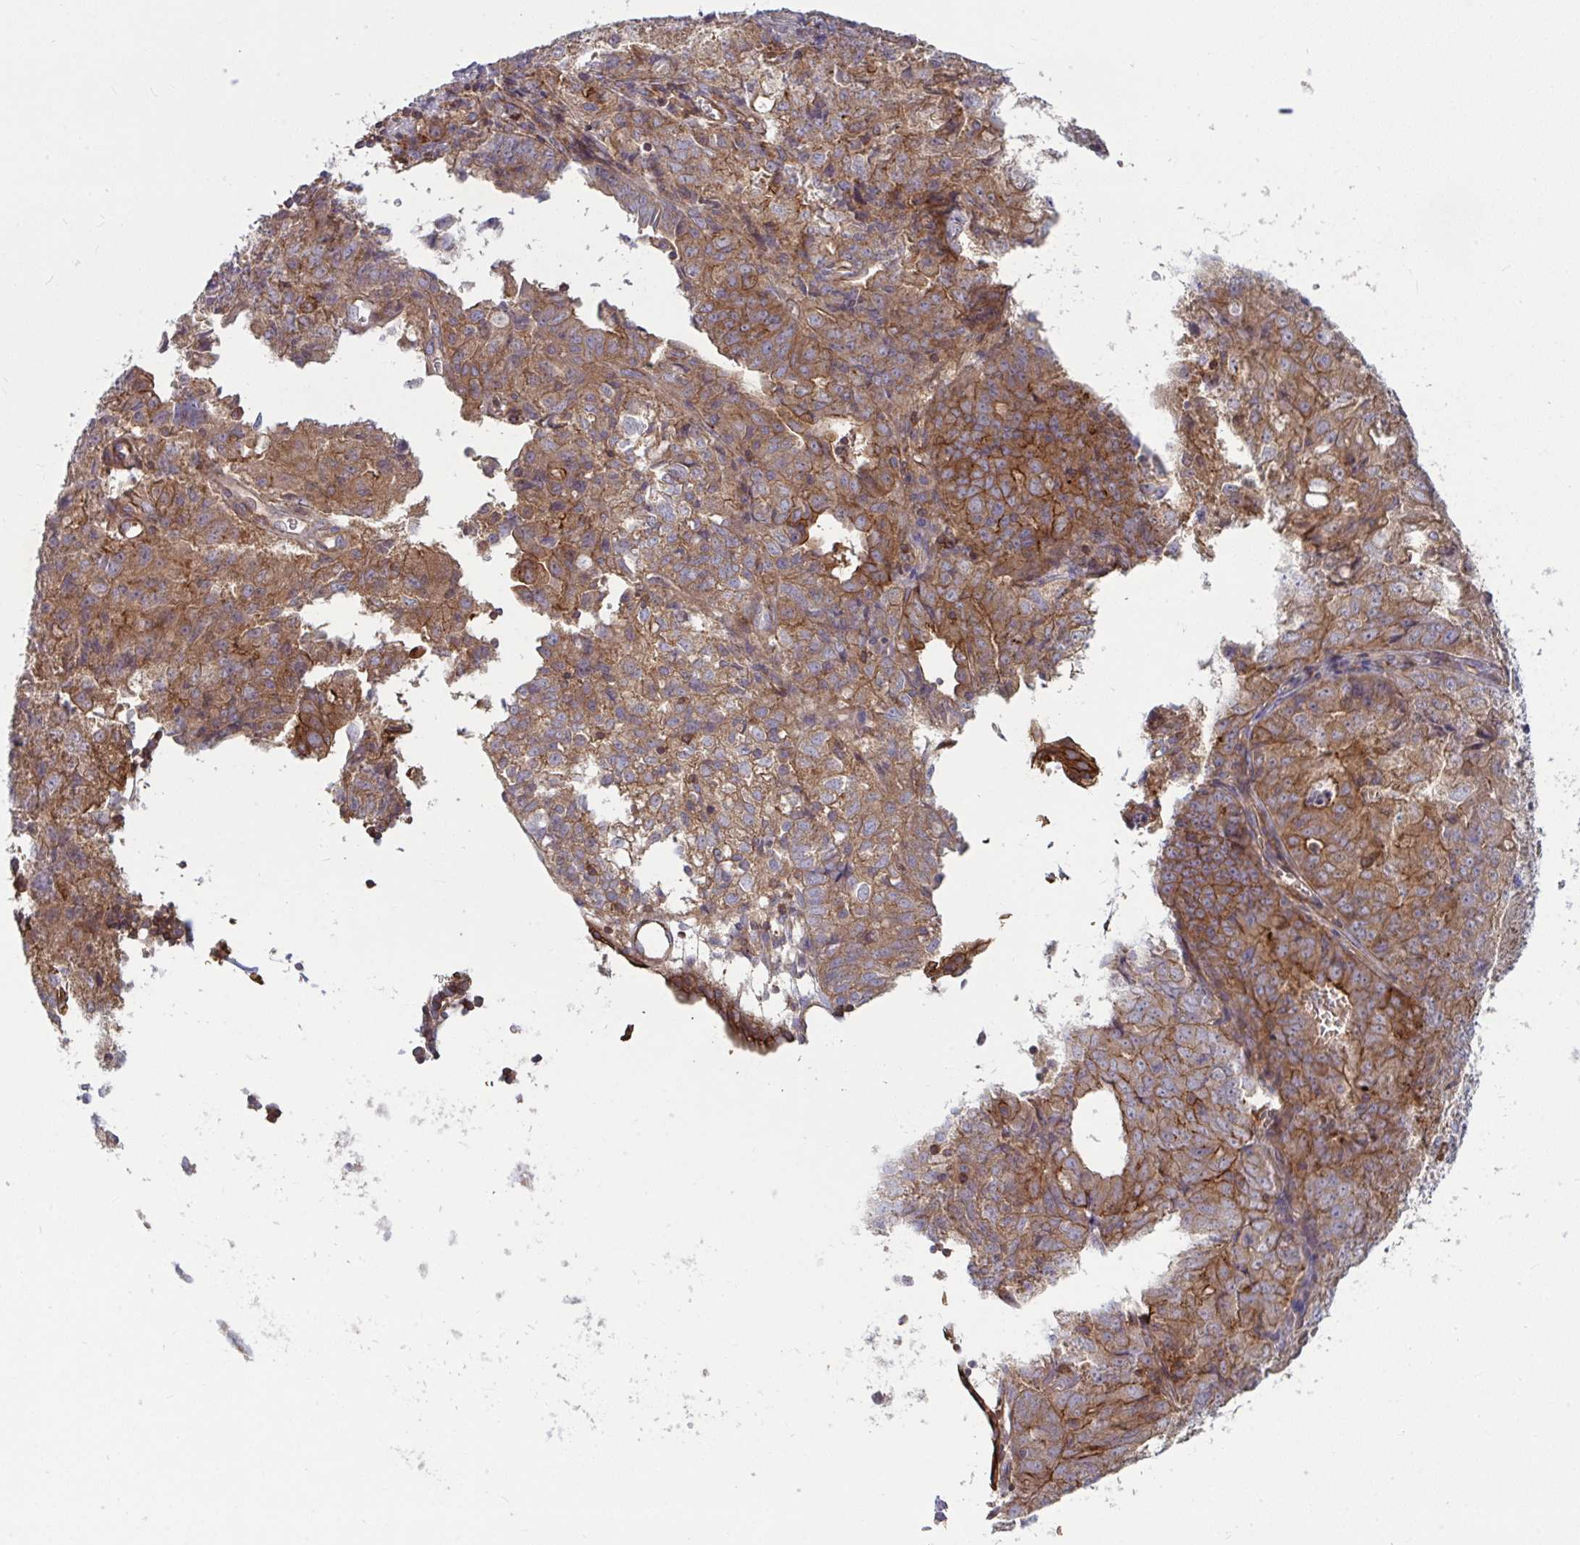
{"staining": {"intensity": "moderate", "quantity": ">75%", "location": "cytoplasmic/membranous"}, "tissue": "endometrial cancer", "cell_type": "Tumor cells", "image_type": "cancer", "snomed": [{"axis": "morphology", "description": "Adenocarcinoma, NOS"}, {"axis": "topography", "description": "Endometrium"}], "caption": "Moderate cytoplasmic/membranous staining for a protein is present in approximately >75% of tumor cells of endometrial cancer using IHC.", "gene": "TANK", "patient": {"sex": "female", "age": 61}}